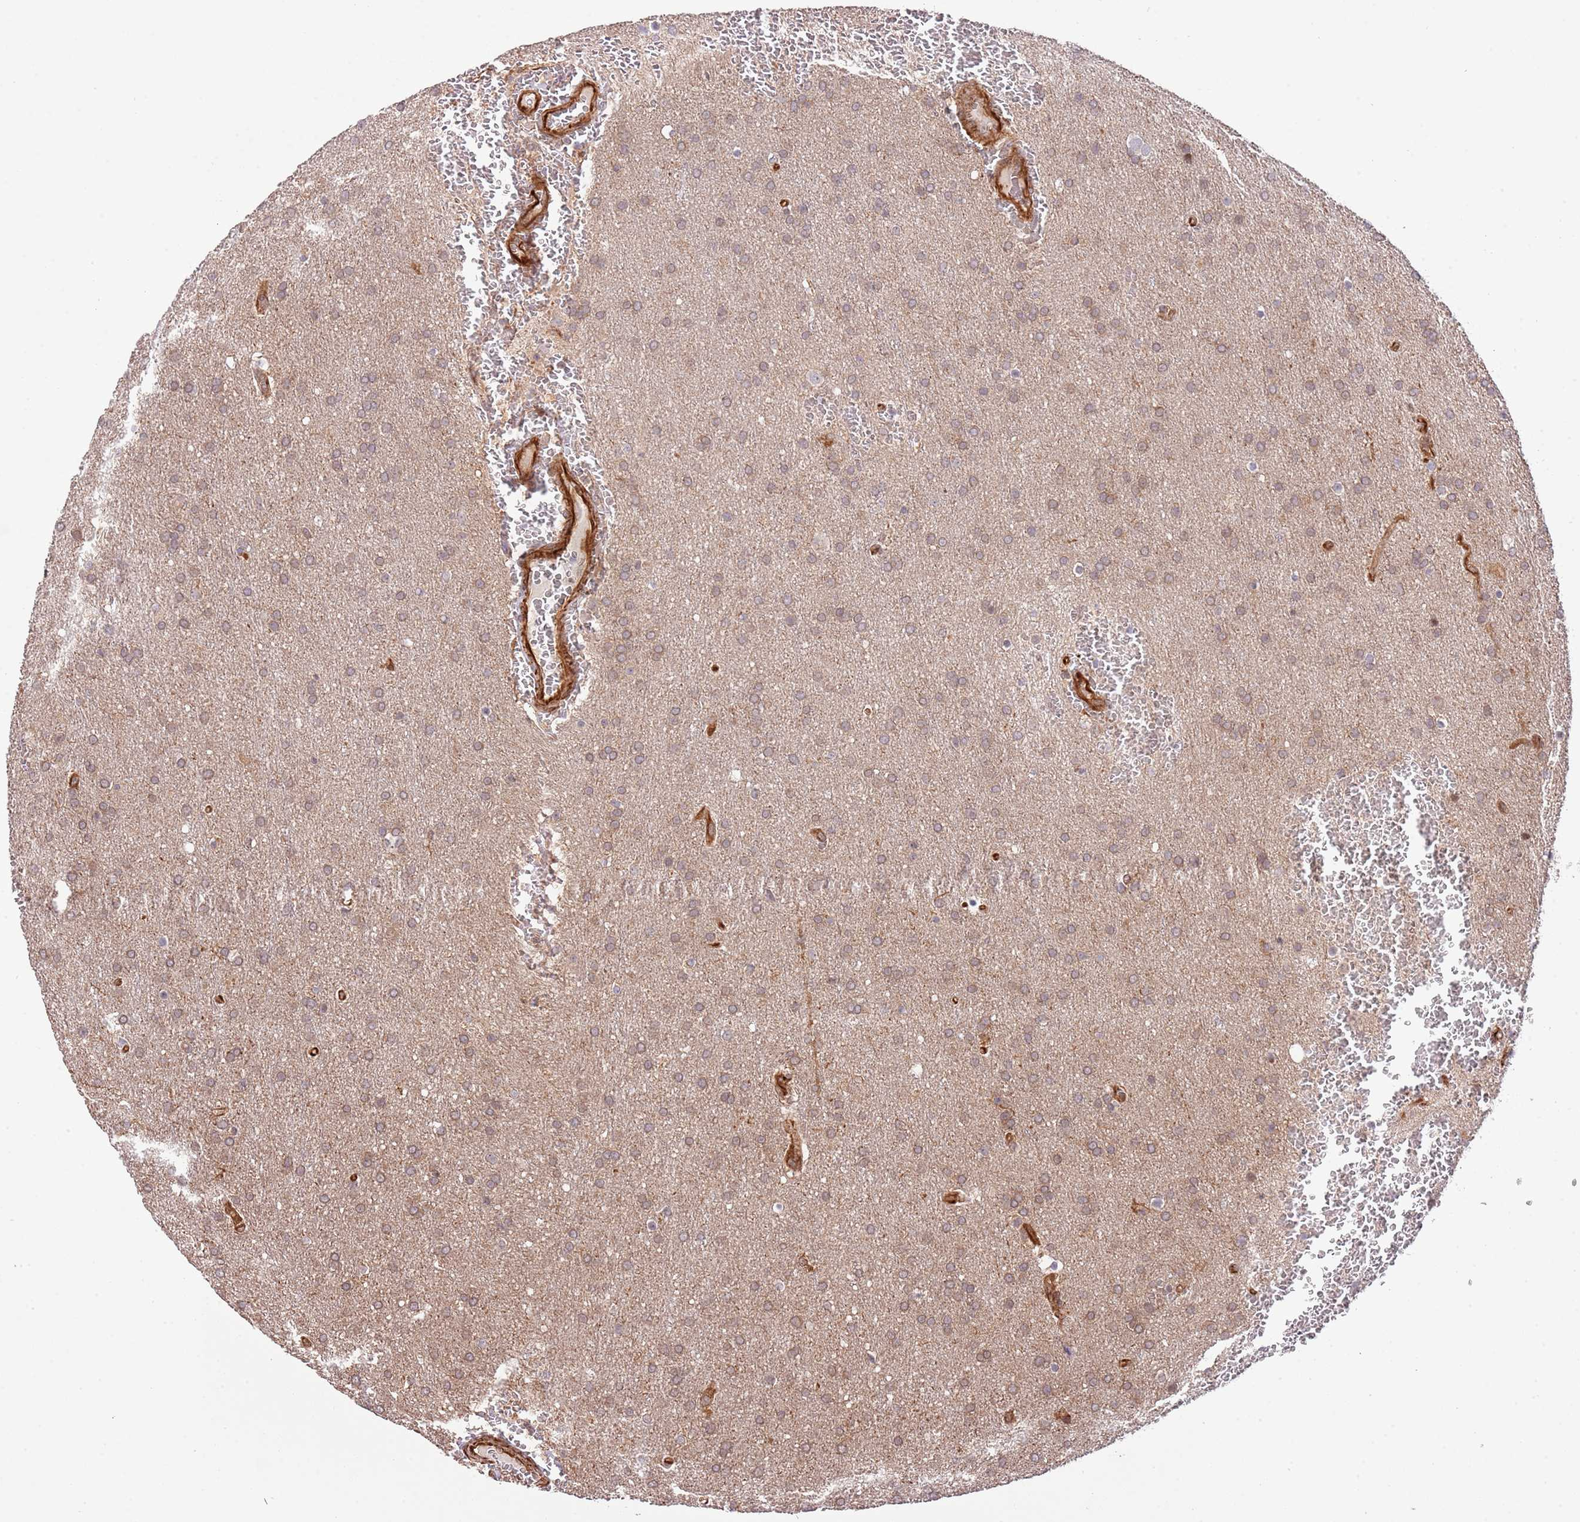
{"staining": {"intensity": "weak", "quantity": "25%-75%", "location": "cytoplasmic/membranous"}, "tissue": "glioma", "cell_type": "Tumor cells", "image_type": "cancer", "snomed": [{"axis": "morphology", "description": "Glioma, malignant, Low grade"}, {"axis": "topography", "description": "Brain"}], "caption": "Immunohistochemistry (IHC) of human malignant glioma (low-grade) shows low levels of weak cytoplasmic/membranous expression in about 25%-75% of tumor cells.", "gene": "NEK3", "patient": {"sex": "female", "age": 32}}